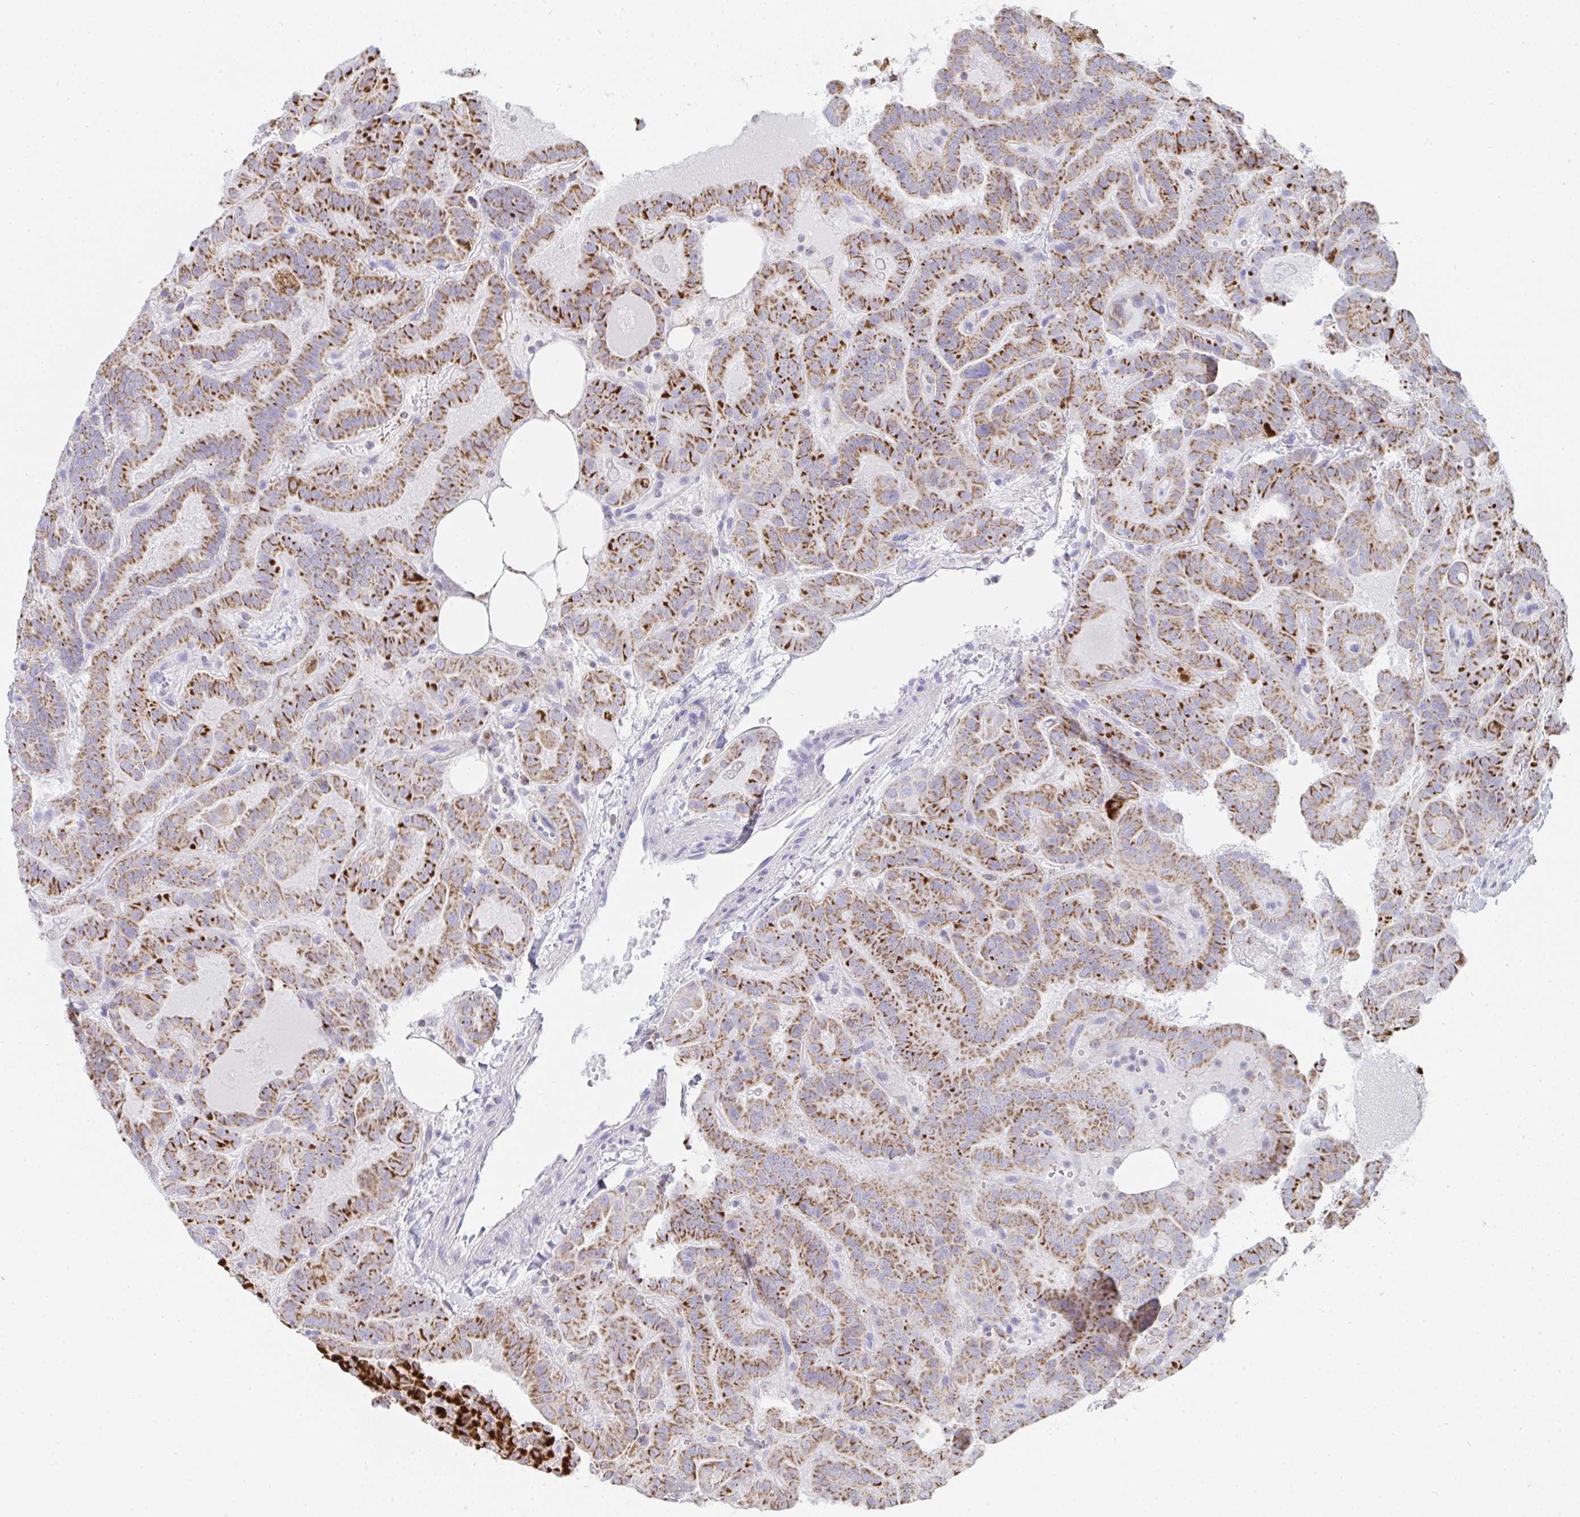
{"staining": {"intensity": "strong", "quantity": ">75%", "location": "cytoplasmic/membranous"}, "tissue": "thyroid cancer", "cell_type": "Tumor cells", "image_type": "cancer", "snomed": [{"axis": "morphology", "description": "Papillary adenocarcinoma, NOS"}, {"axis": "topography", "description": "Thyroid gland"}], "caption": "Thyroid cancer (papillary adenocarcinoma) stained with a protein marker demonstrates strong staining in tumor cells.", "gene": "AIFM1", "patient": {"sex": "female", "age": 46}}